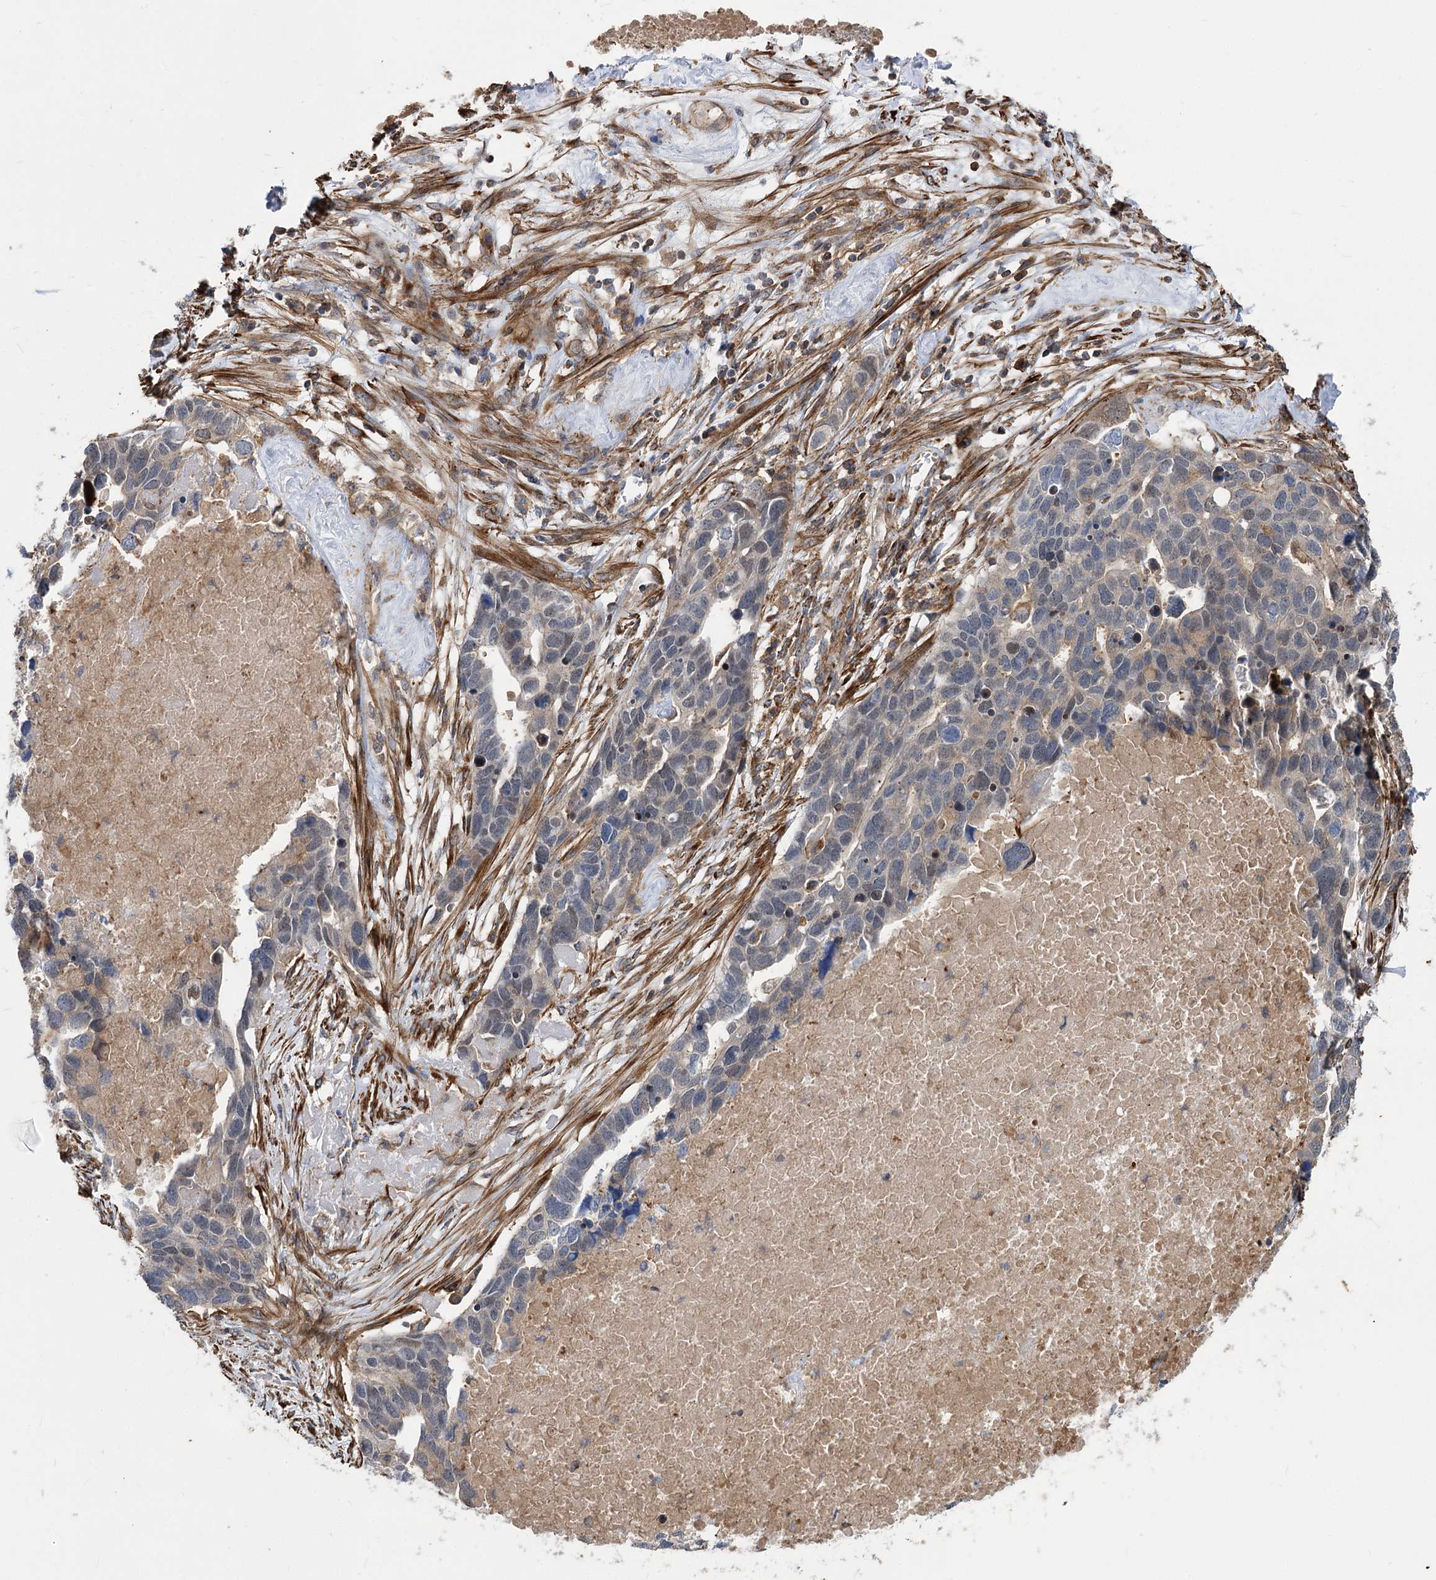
{"staining": {"intensity": "negative", "quantity": "none", "location": "none"}, "tissue": "ovarian cancer", "cell_type": "Tumor cells", "image_type": "cancer", "snomed": [{"axis": "morphology", "description": "Cystadenocarcinoma, serous, NOS"}, {"axis": "topography", "description": "Ovary"}], "caption": "Immunohistochemistry (IHC) photomicrograph of neoplastic tissue: human ovarian cancer stained with DAB (3,3'-diaminobenzidine) displays no significant protein staining in tumor cells.", "gene": "DPP3", "patient": {"sex": "female", "age": 54}}